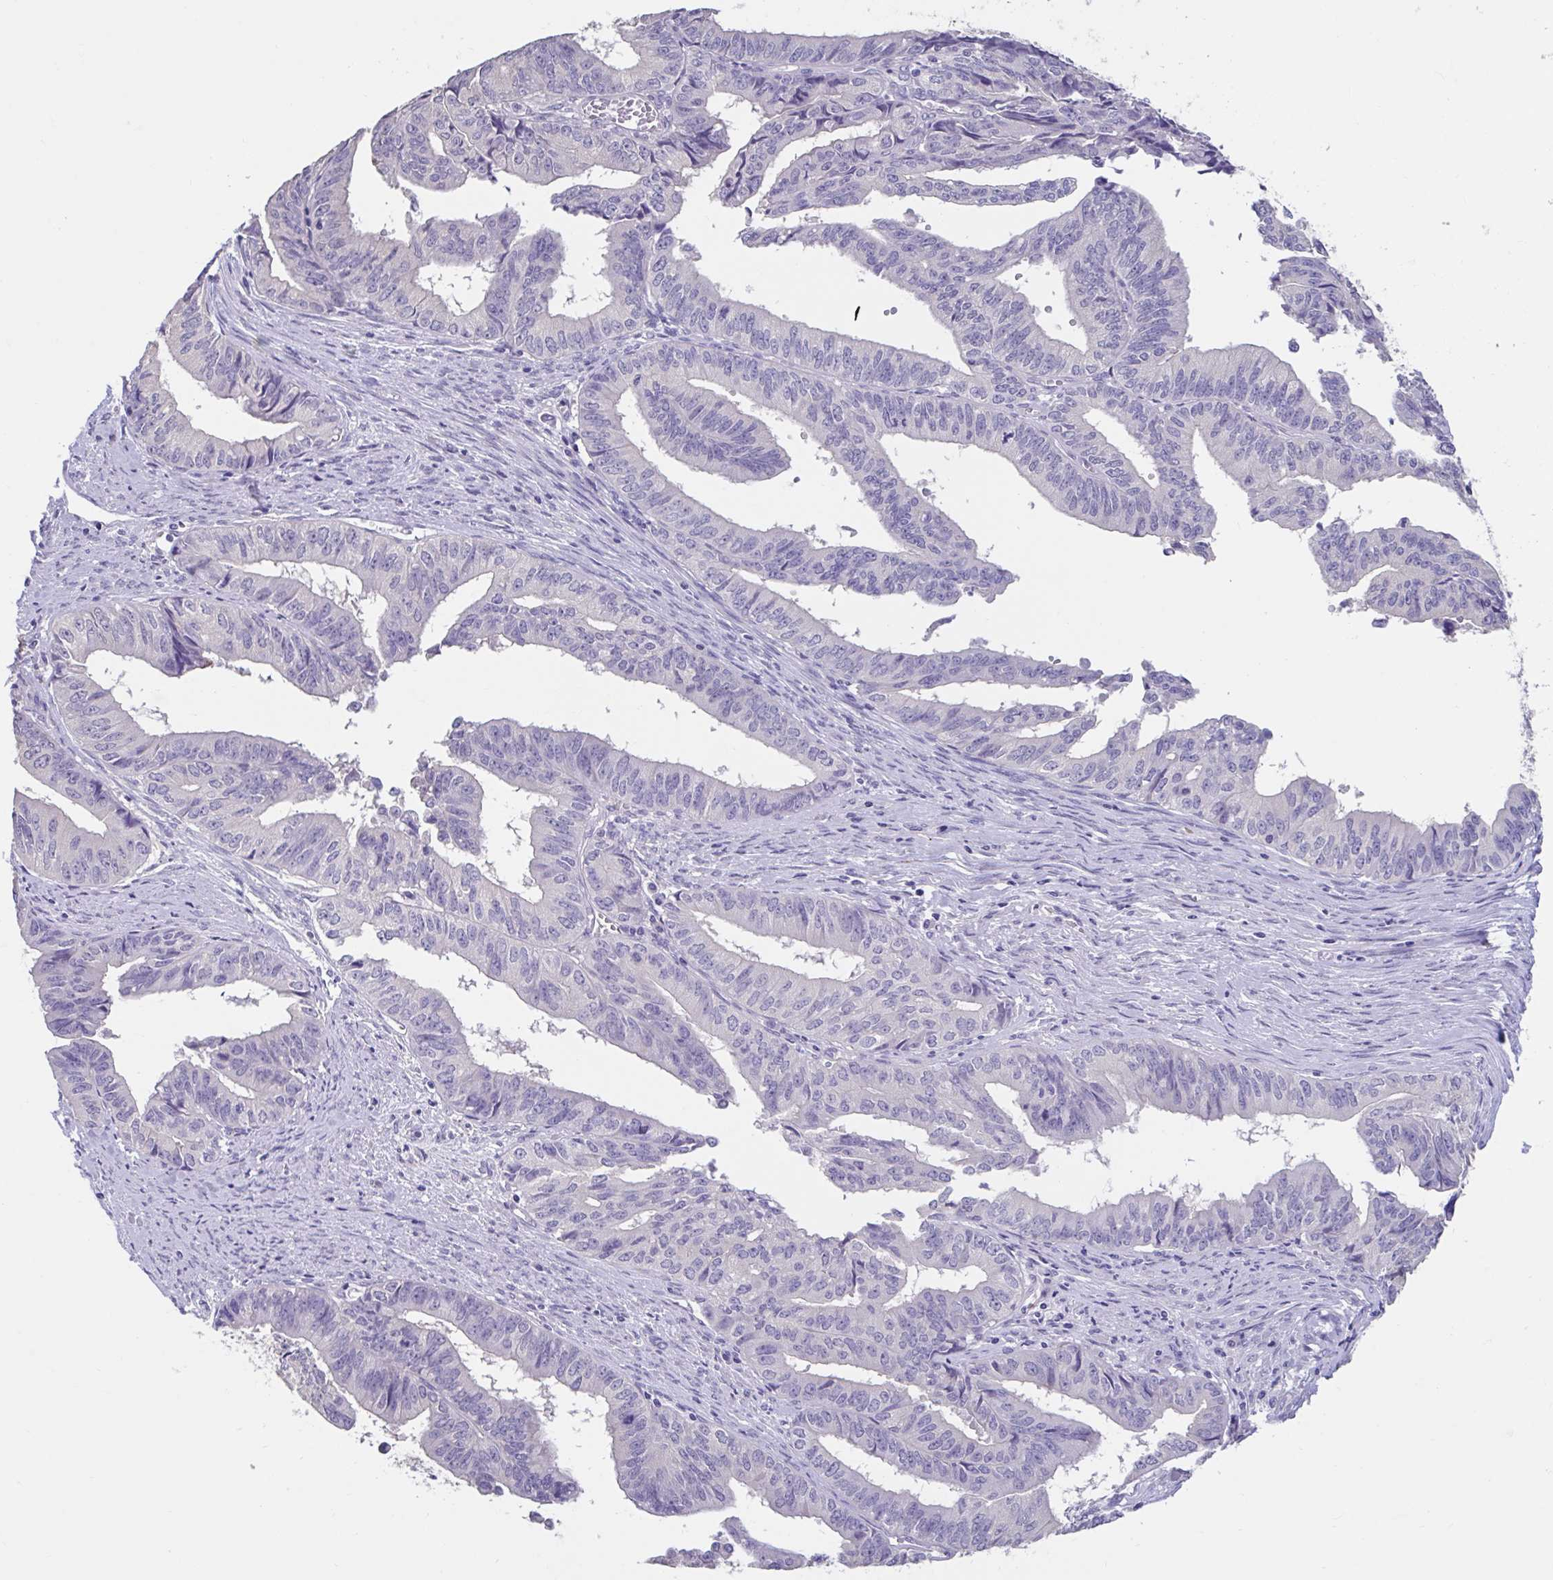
{"staining": {"intensity": "negative", "quantity": "none", "location": "none"}, "tissue": "endometrial cancer", "cell_type": "Tumor cells", "image_type": "cancer", "snomed": [{"axis": "morphology", "description": "Adenocarcinoma, NOS"}, {"axis": "topography", "description": "Endometrium"}], "caption": "A high-resolution photomicrograph shows immunohistochemistry staining of endometrial cancer, which reveals no significant staining in tumor cells.", "gene": "GPR162", "patient": {"sex": "female", "age": 65}}